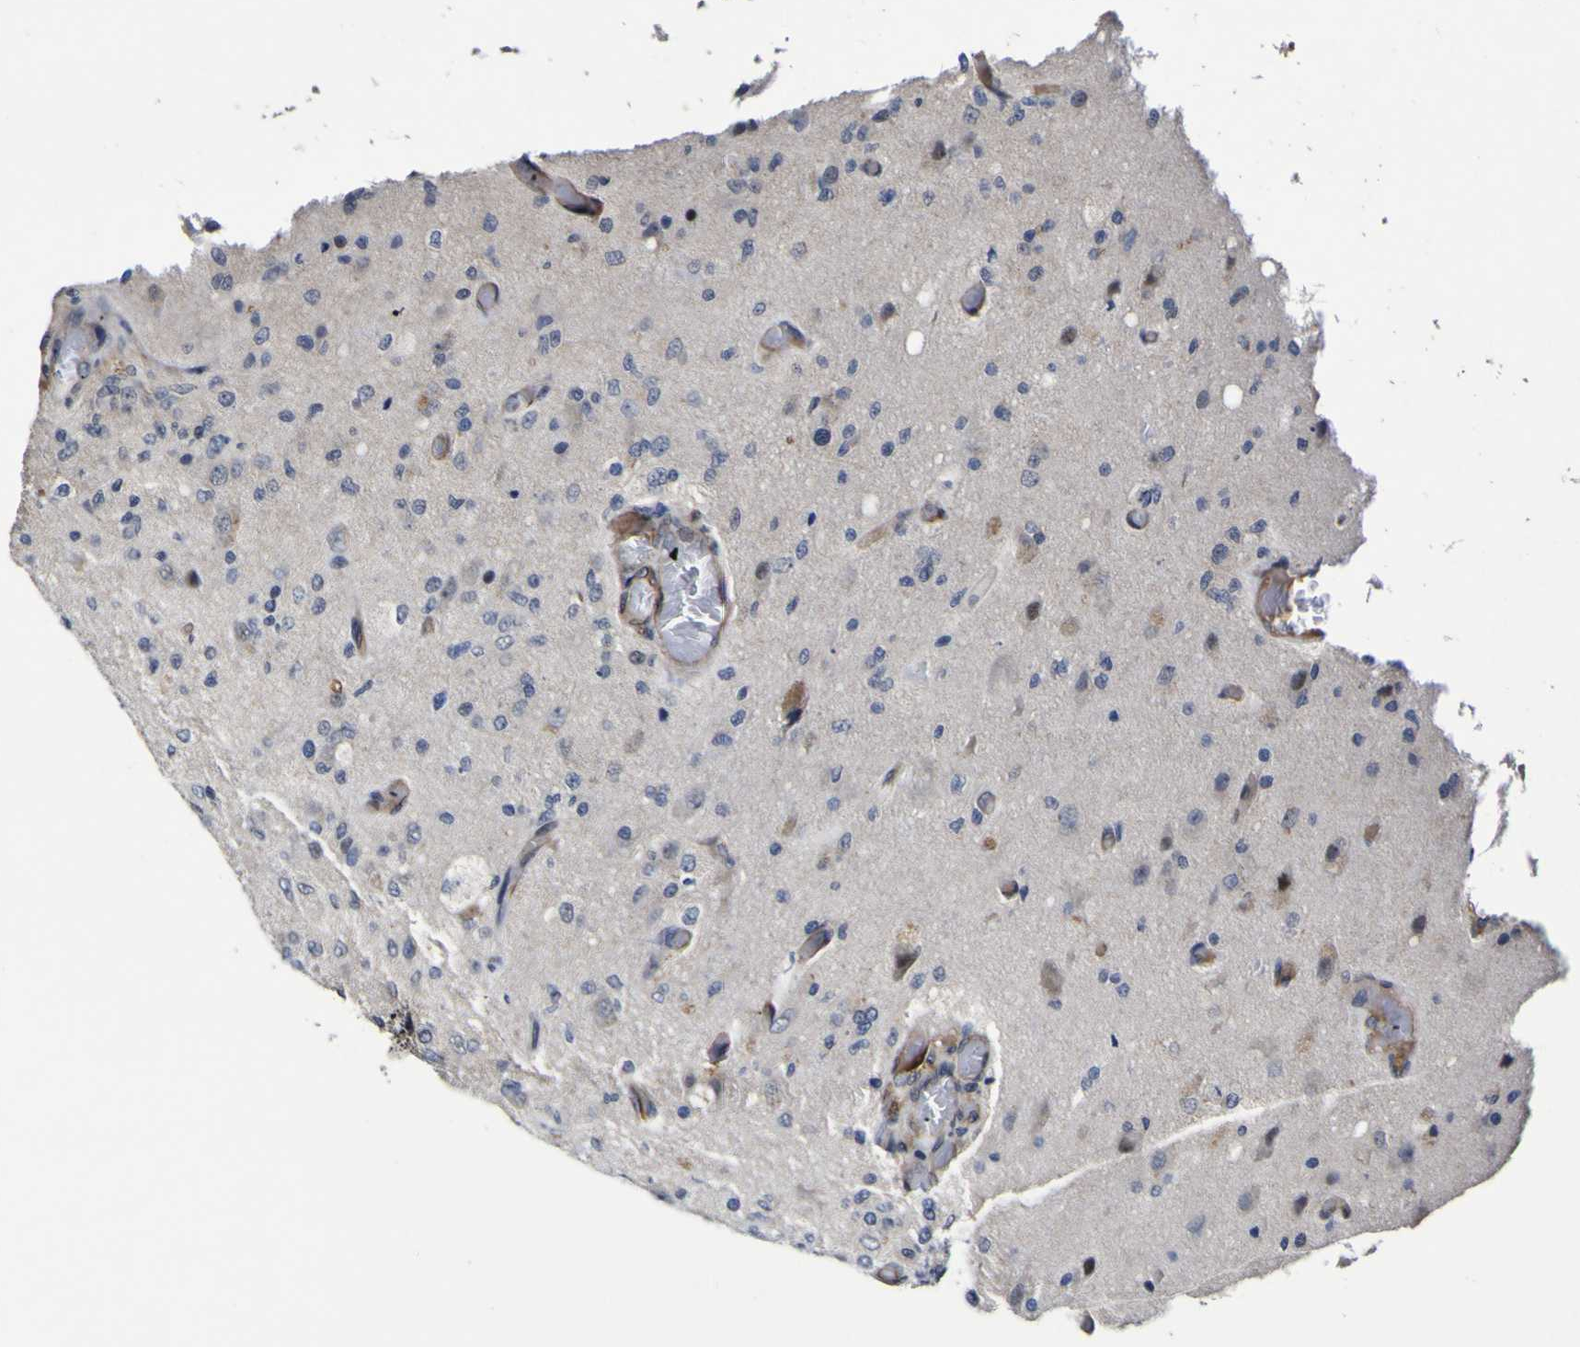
{"staining": {"intensity": "negative", "quantity": "none", "location": "none"}, "tissue": "glioma", "cell_type": "Tumor cells", "image_type": "cancer", "snomed": [{"axis": "morphology", "description": "Normal tissue, NOS"}, {"axis": "morphology", "description": "Glioma, malignant, High grade"}, {"axis": "topography", "description": "Cerebral cortex"}], "caption": "IHC photomicrograph of human malignant glioma (high-grade) stained for a protein (brown), which demonstrates no positivity in tumor cells.", "gene": "CCL2", "patient": {"sex": "male", "age": 77}}